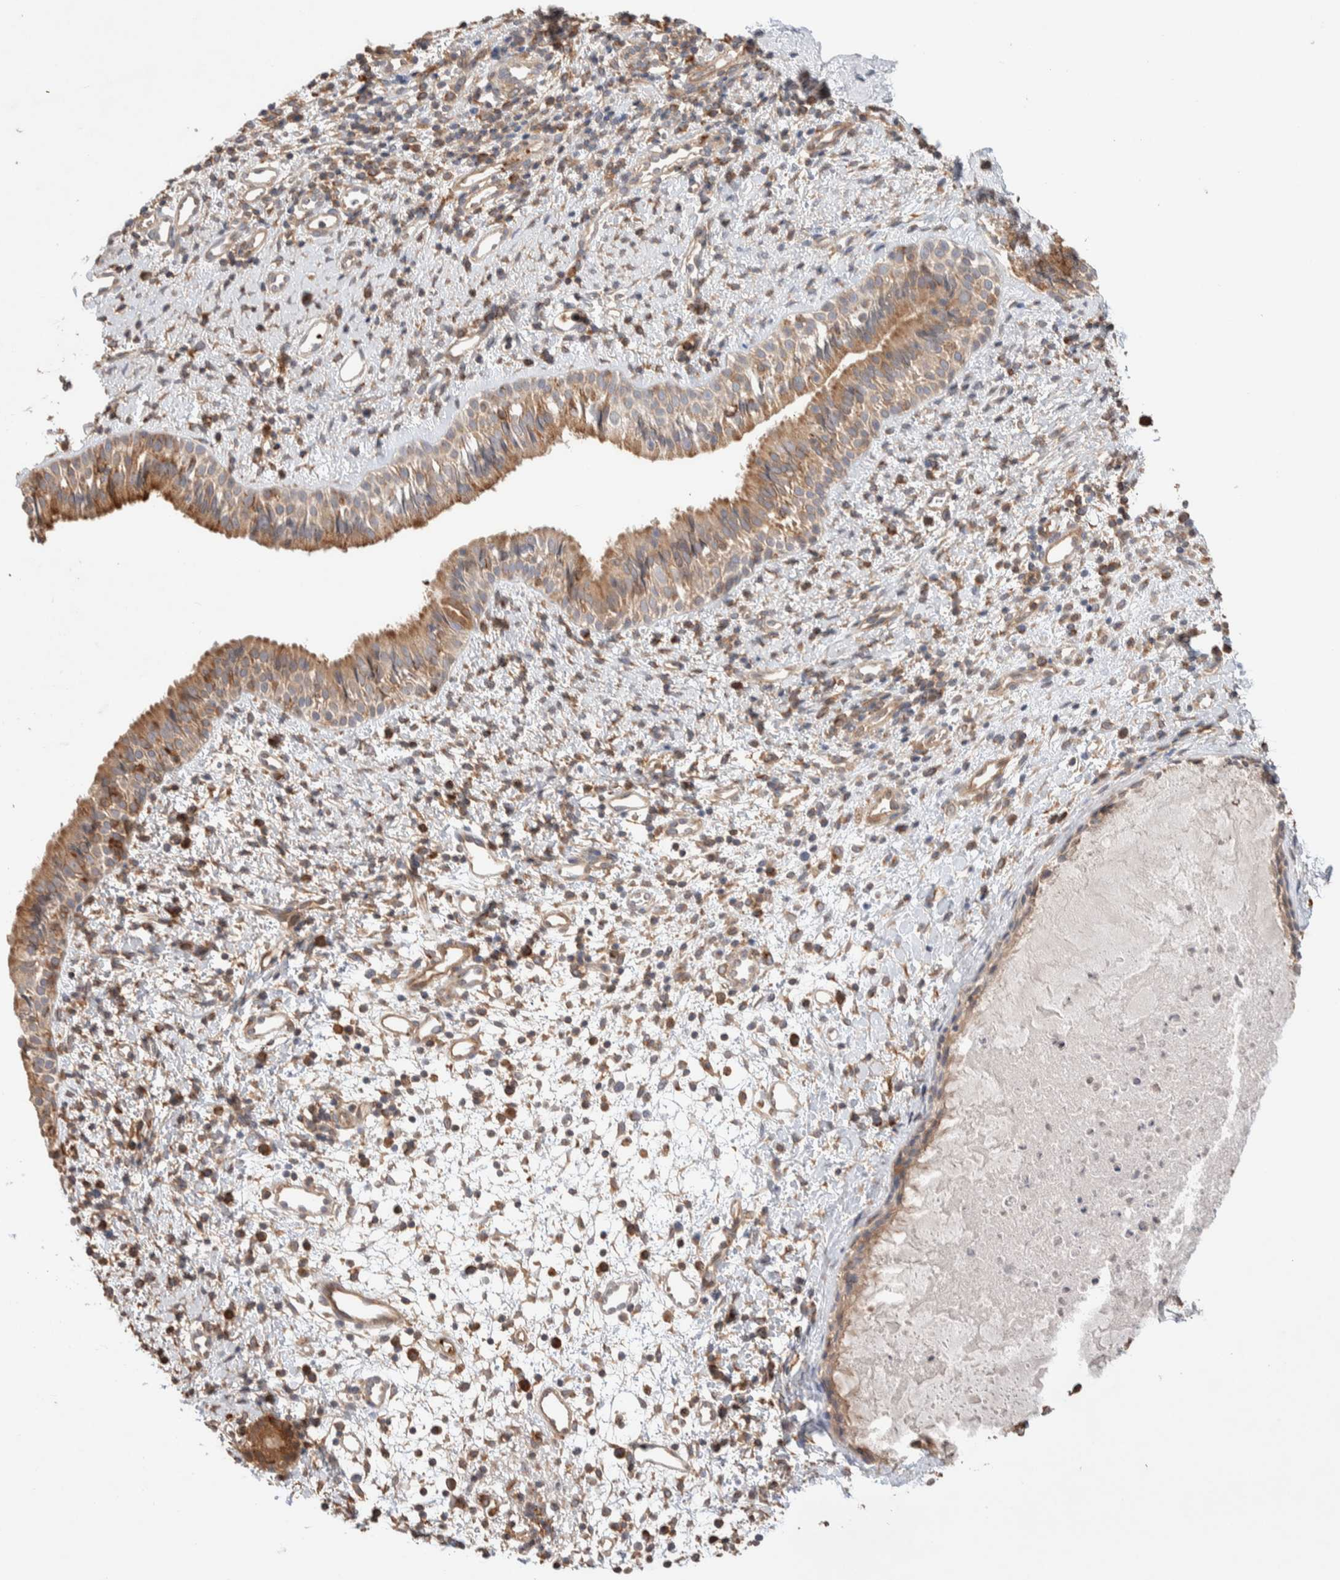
{"staining": {"intensity": "moderate", "quantity": ">75%", "location": "cytoplasmic/membranous"}, "tissue": "nasopharynx", "cell_type": "Respiratory epithelial cells", "image_type": "normal", "snomed": [{"axis": "morphology", "description": "Normal tissue, NOS"}, {"axis": "topography", "description": "Nasopharynx"}], "caption": "Approximately >75% of respiratory epithelial cells in unremarkable nasopharynx exhibit moderate cytoplasmic/membranous protein positivity as visualized by brown immunohistochemical staining.", "gene": "DEPTOR", "patient": {"sex": "male", "age": 22}}